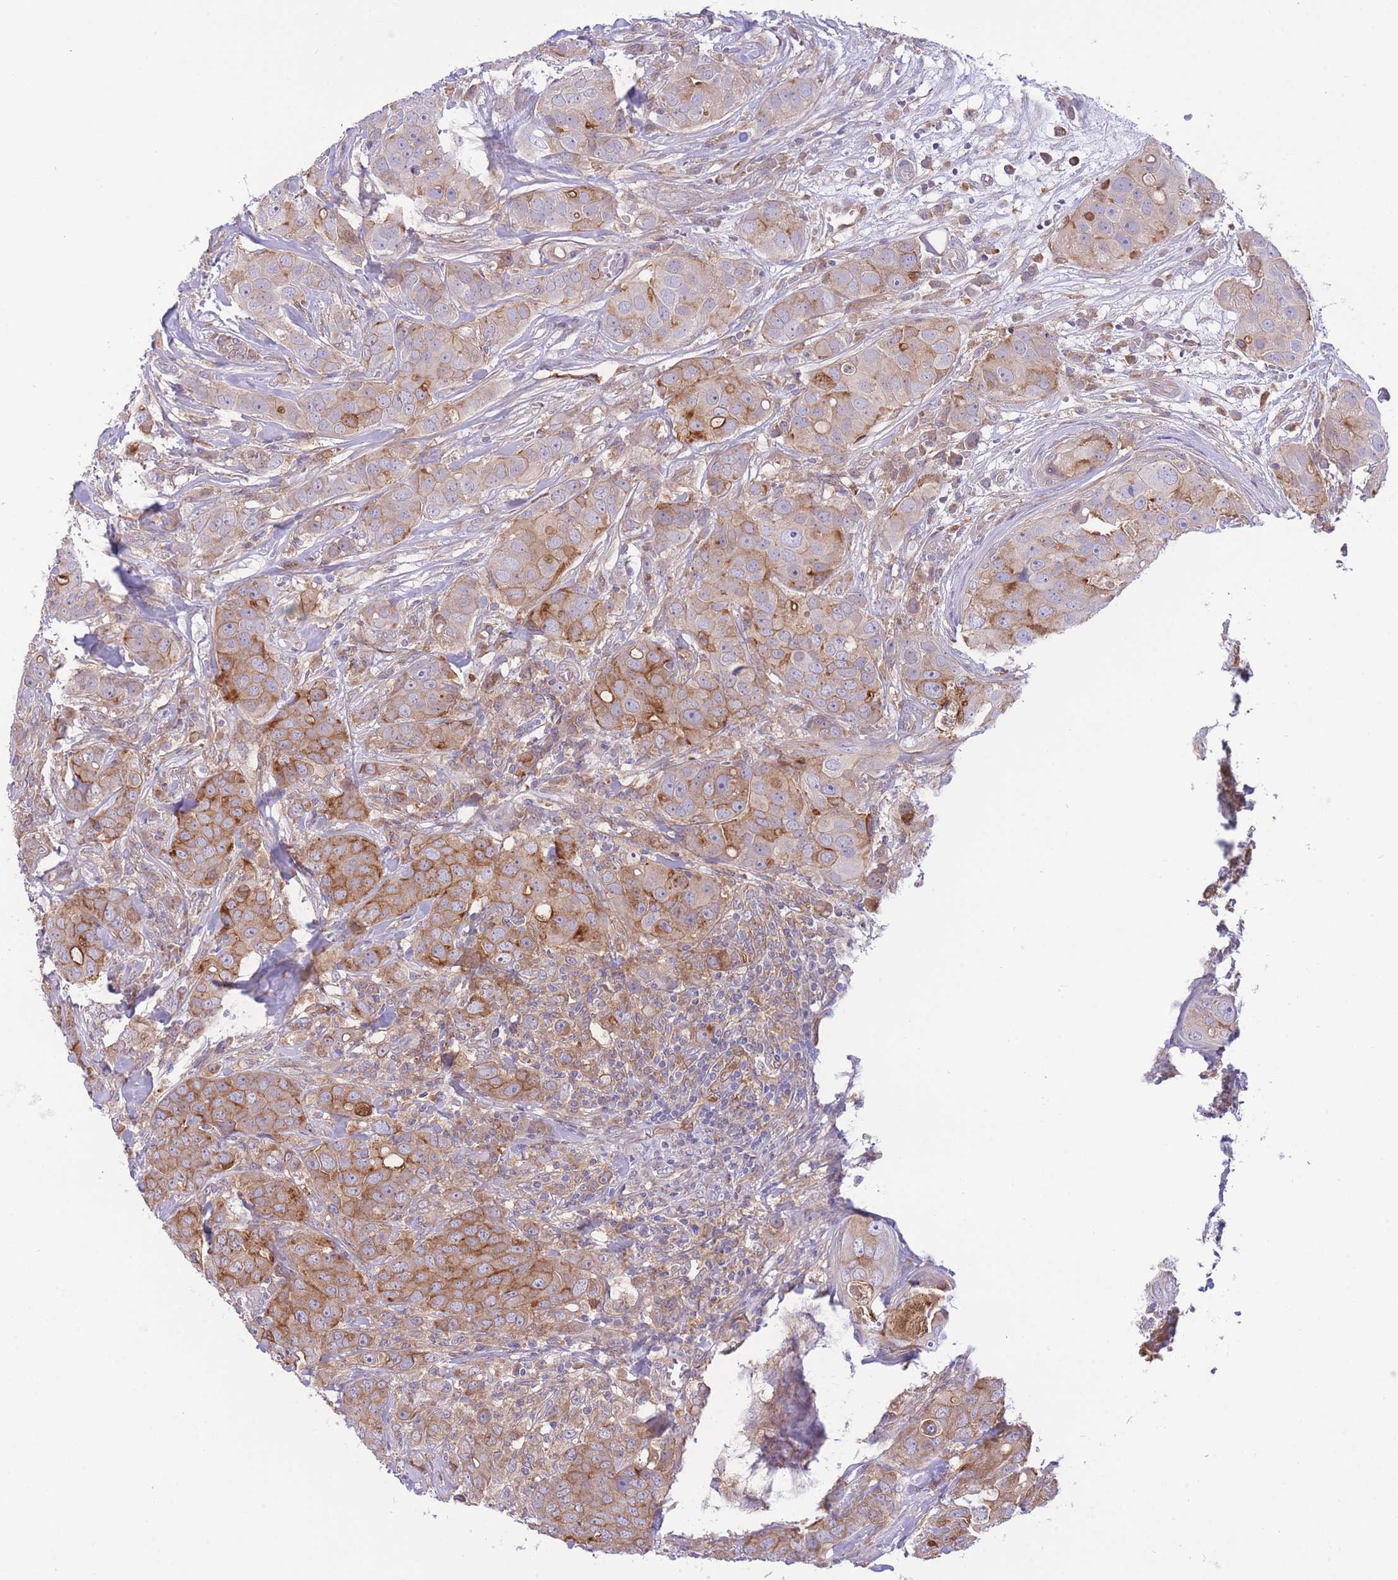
{"staining": {"intensity": "moderate", "quantity": ">75%", "location": "cytoplasmic/membranous"}, "tissue": "breast cancer", "cell_type": "Tumor cells", "image_type": "cancer", "snomed": [{"axis": "morphology", "description": "Duct carcinoma"}, {"axis": "topography", "description": "Breast"}], "caption": "Tumor cells exhibit medium levels of moderate cytoplasmic/membranous staining in approximately >75% of cells in infiltrating ductal carcinoma (breast).", "gene": "NAMPT", "patient": {"sex": "female", "age": 43}}